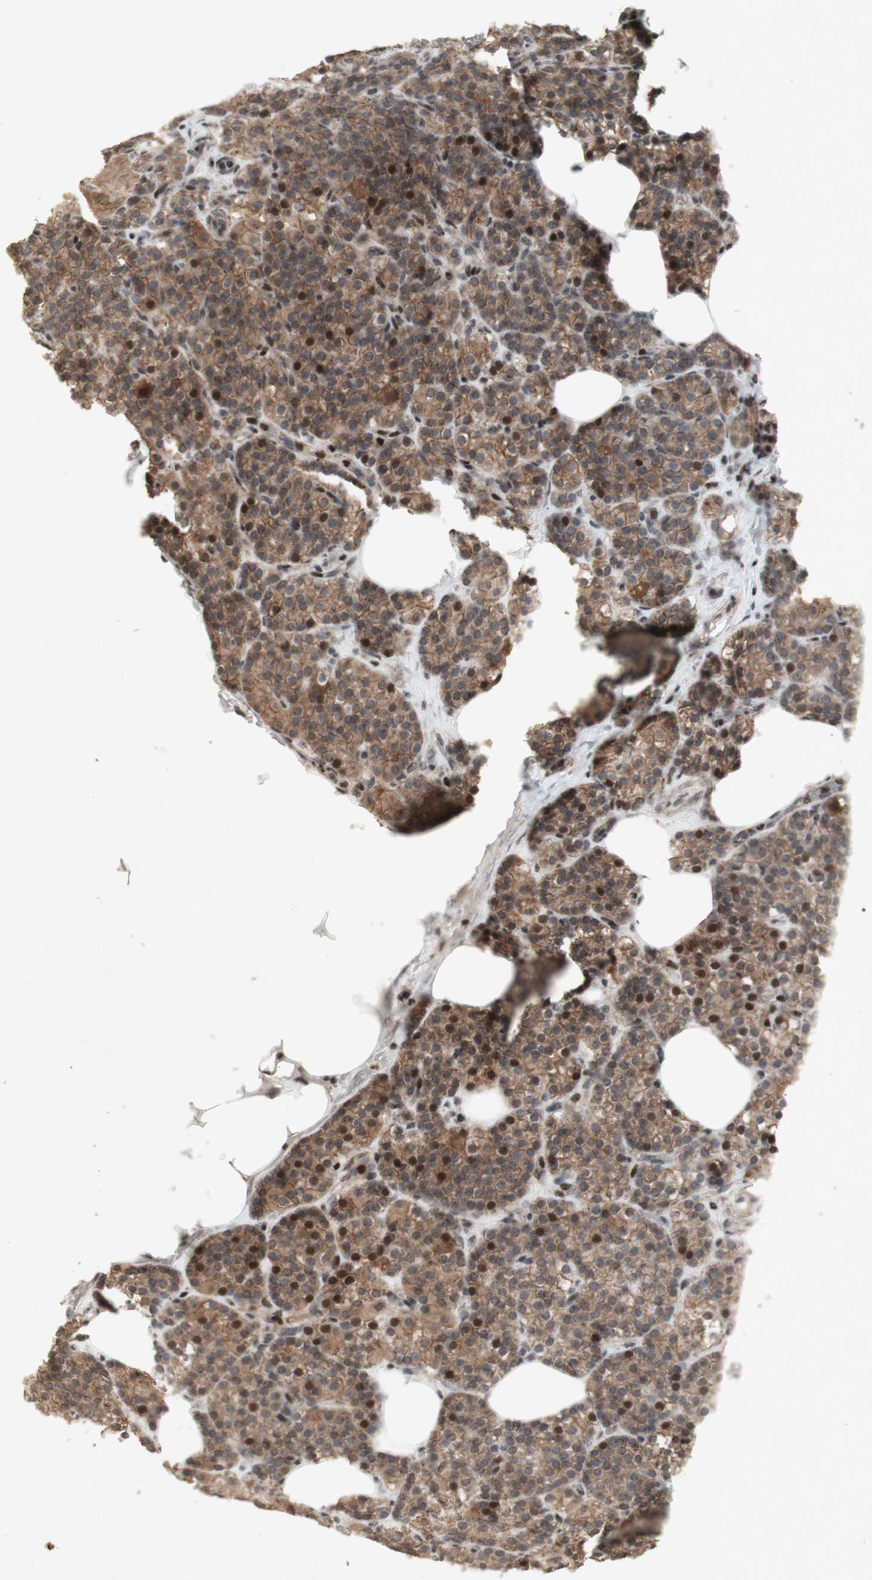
{"staining": {"intensity": "moderate", "quantity": ">75%", "location": "cytoplasmic/membranous,nuclear"}, "tissue": "parathyroid gland", "cell_type": "Glandular cells", "image_type": "normal", "snomed": [{"axis": "morphology", "description": "Normal tissue, NOS"}, {"axis": "topography", "description": "Parathyroid gland"}], "caption": "Moderate cytoplasmic/membranous,nuclear staining is present in approximately >75% of glandular cells in benign parathyroid gland. The staining is performed using DAB brown chromogen to label protein expression. The nuclei are counter-stained blue using hematoxylin.", "gene": "PLXNA1", "patient": {"sex": "female", "age": 57}}